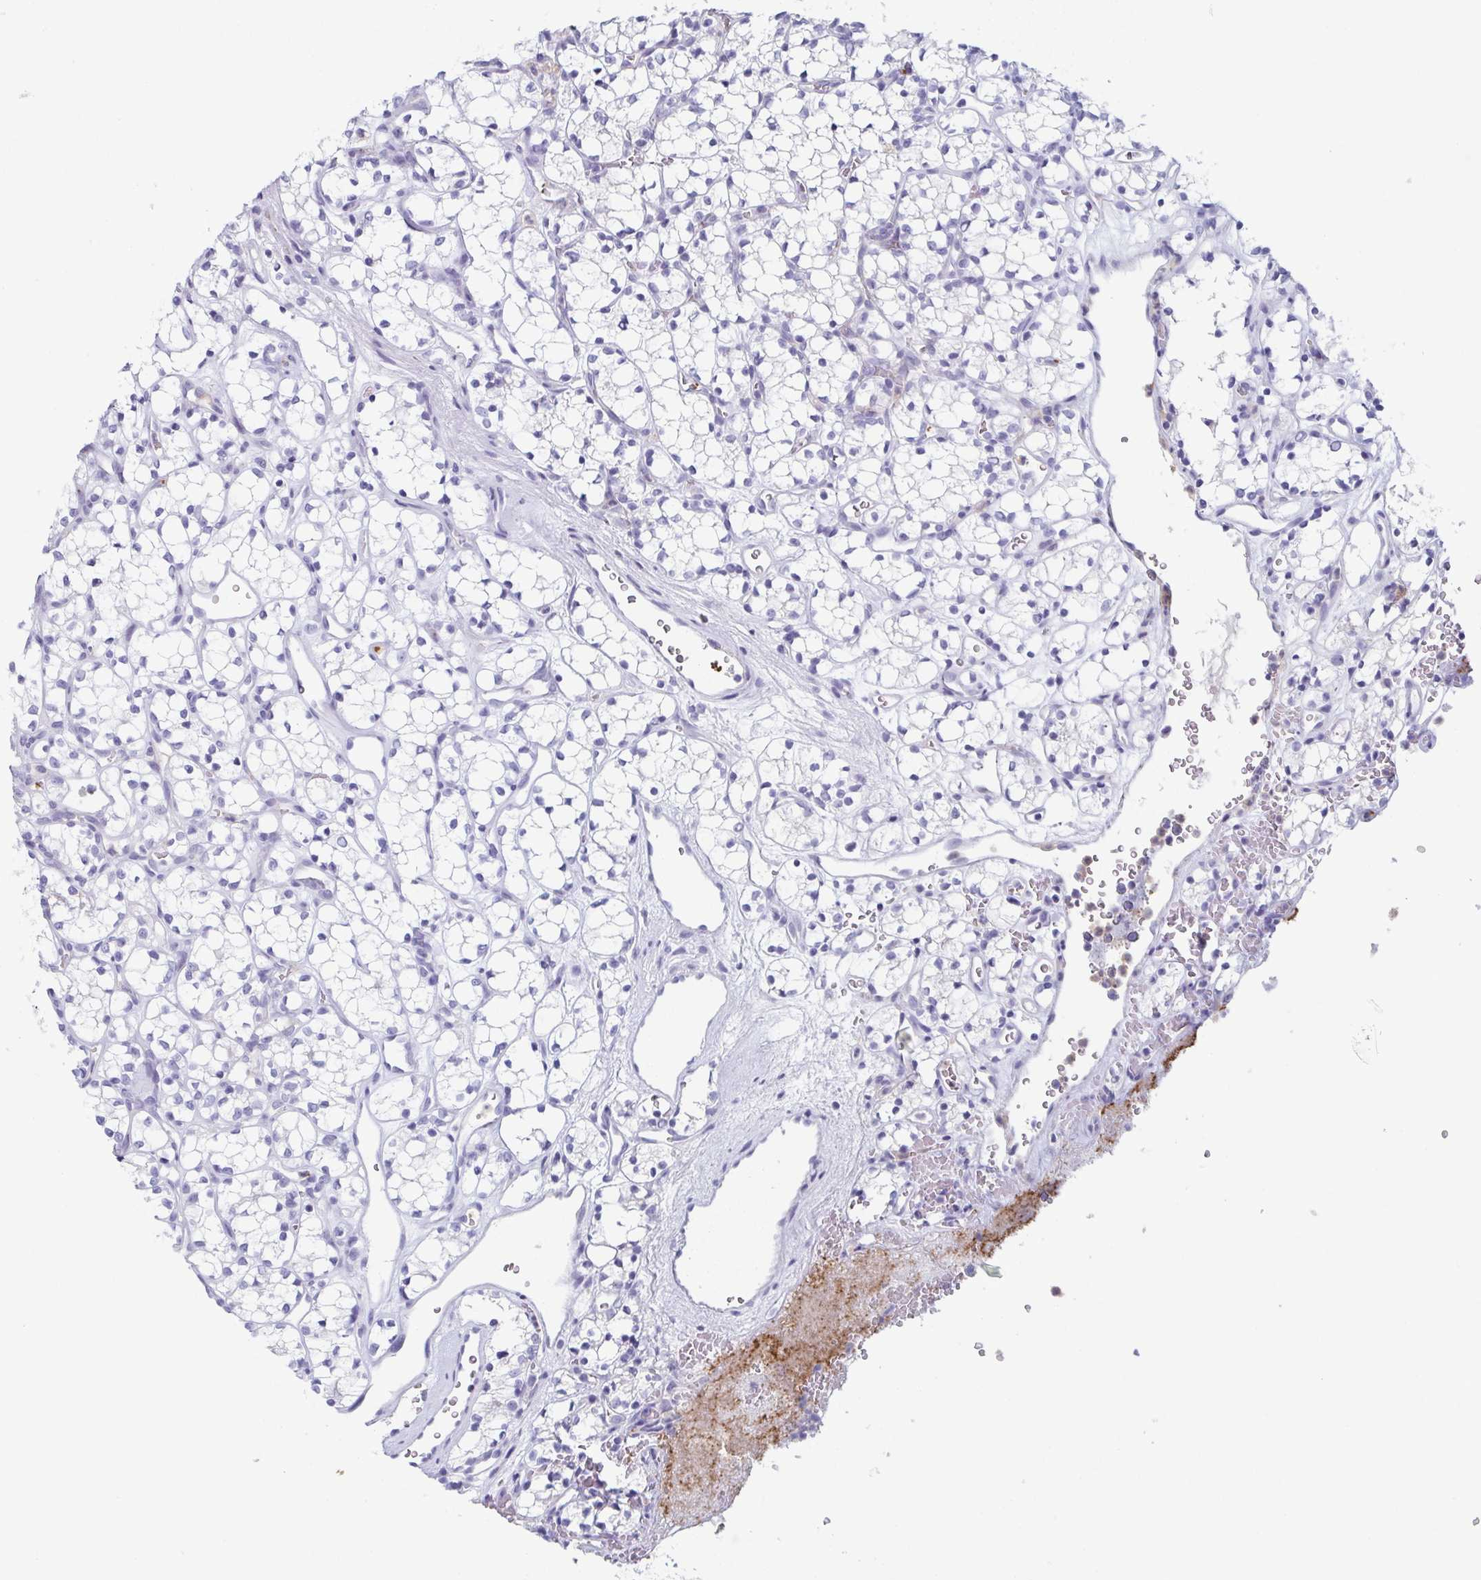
{"staining": {"intensity": "negative", "quantity": "none", "location": "none"}, "tissue": "renal cancer", "cell_type": "Tumor cells", "image_type": "cancer", "snomed": [{"axis": "morphology", "description": "Adenocarcinoma, NOS"}, {"axis": "topography", "description": "Kidney"}], "caption": "IHC micrograph of human adenocarcinoma (renal) stained for a protein (brown), which reveals no expression in tumor cells. (DAB IHC visualized using brightfield microscopy, high magnification).", "gene": "LYRM2", "patient": {"sex": "female", "age": 69}}